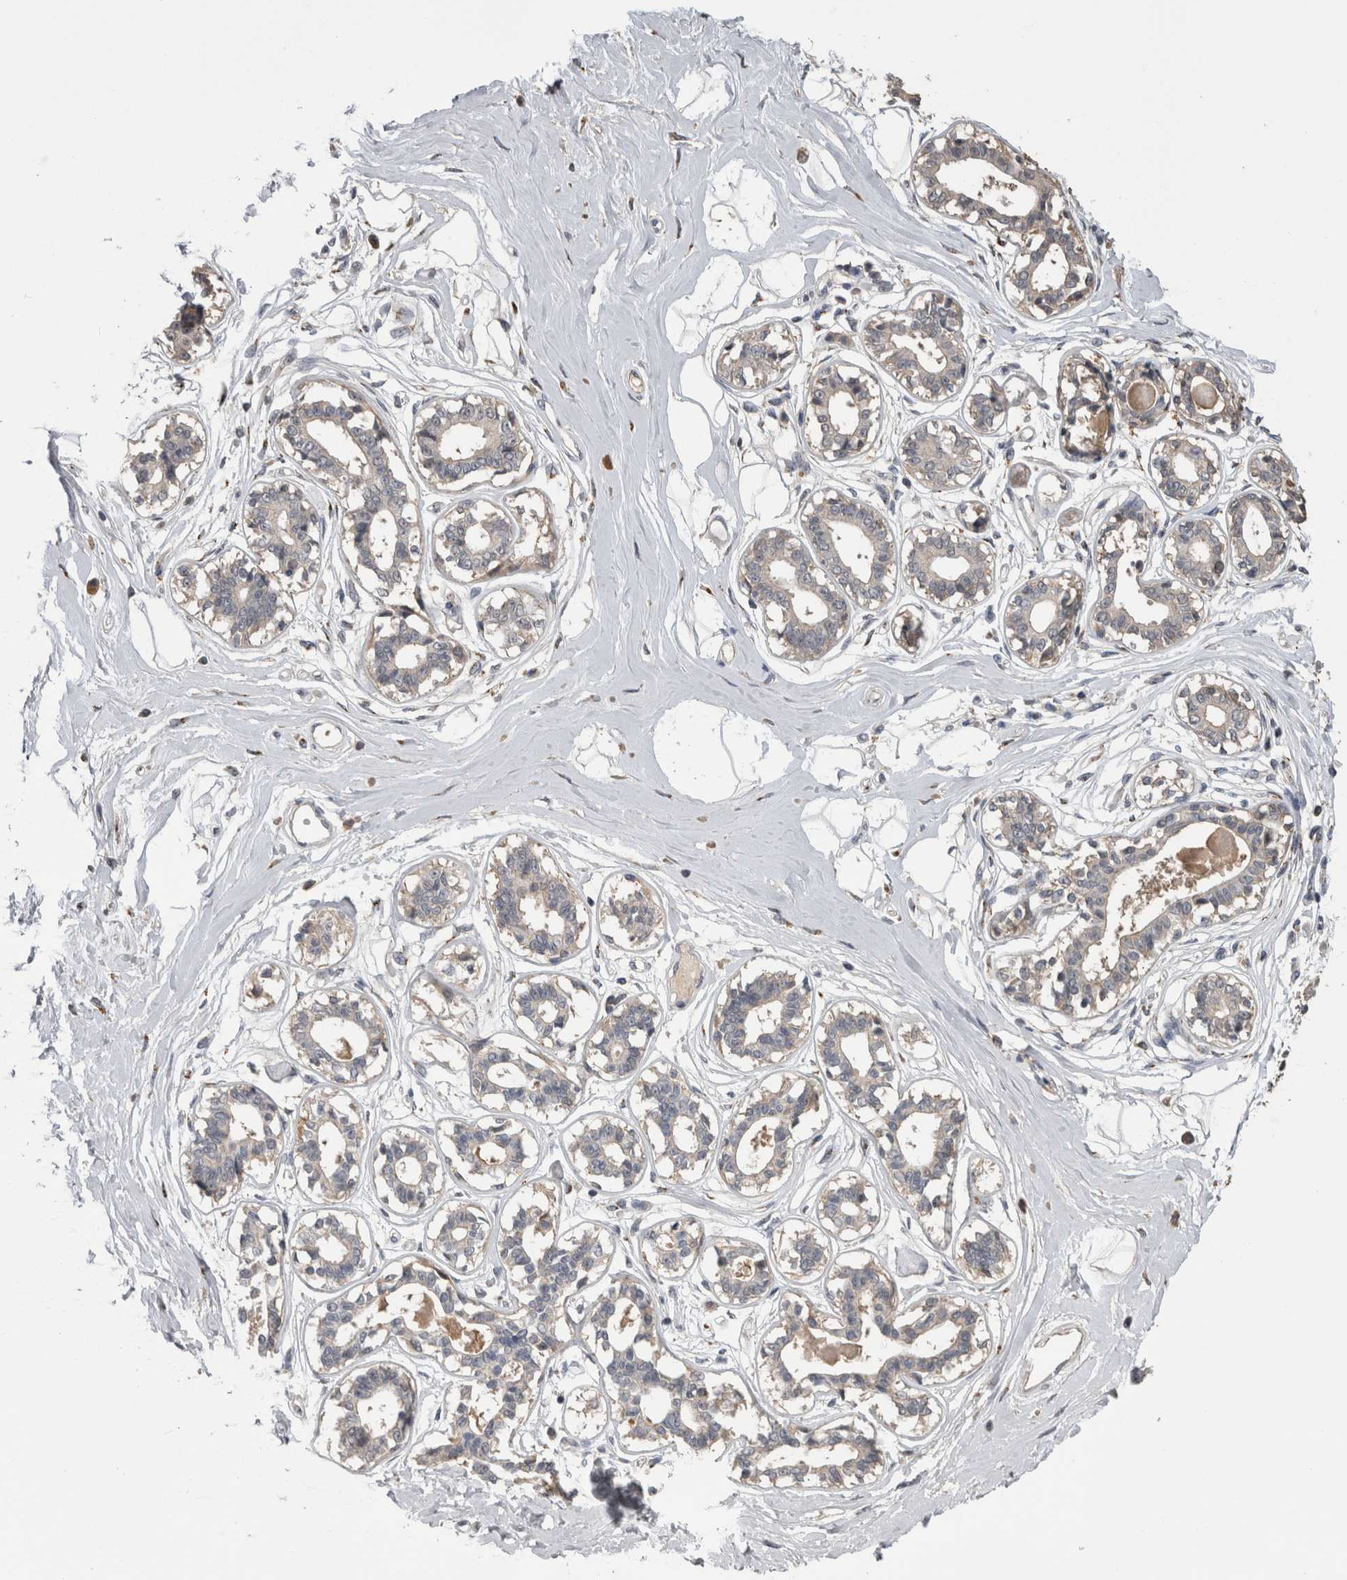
{"staining": {"intensity": "negative", "quantity": "none", "location": "none"}, "tissue": "breast", "cell_type": "Adipocytes", "image_type": "normal", "snomed": [{"axis": "morphology", "description": "Normal tissue, NOS"}, {"axis": "topography", "description": "Breast"}], "caption": "Immunohistochemistry (IHC) histopathology image of benign breast: breast stained with DAB (3,3'-diaminobenzidine) demonstrates no significant protein staining in adipocytes. (Brightfield microscopy of DAB immunohistochemistry (IHC) at high magnification).", "gene": "ANXA13", "patient": {"sex": "female", "age": 45}}